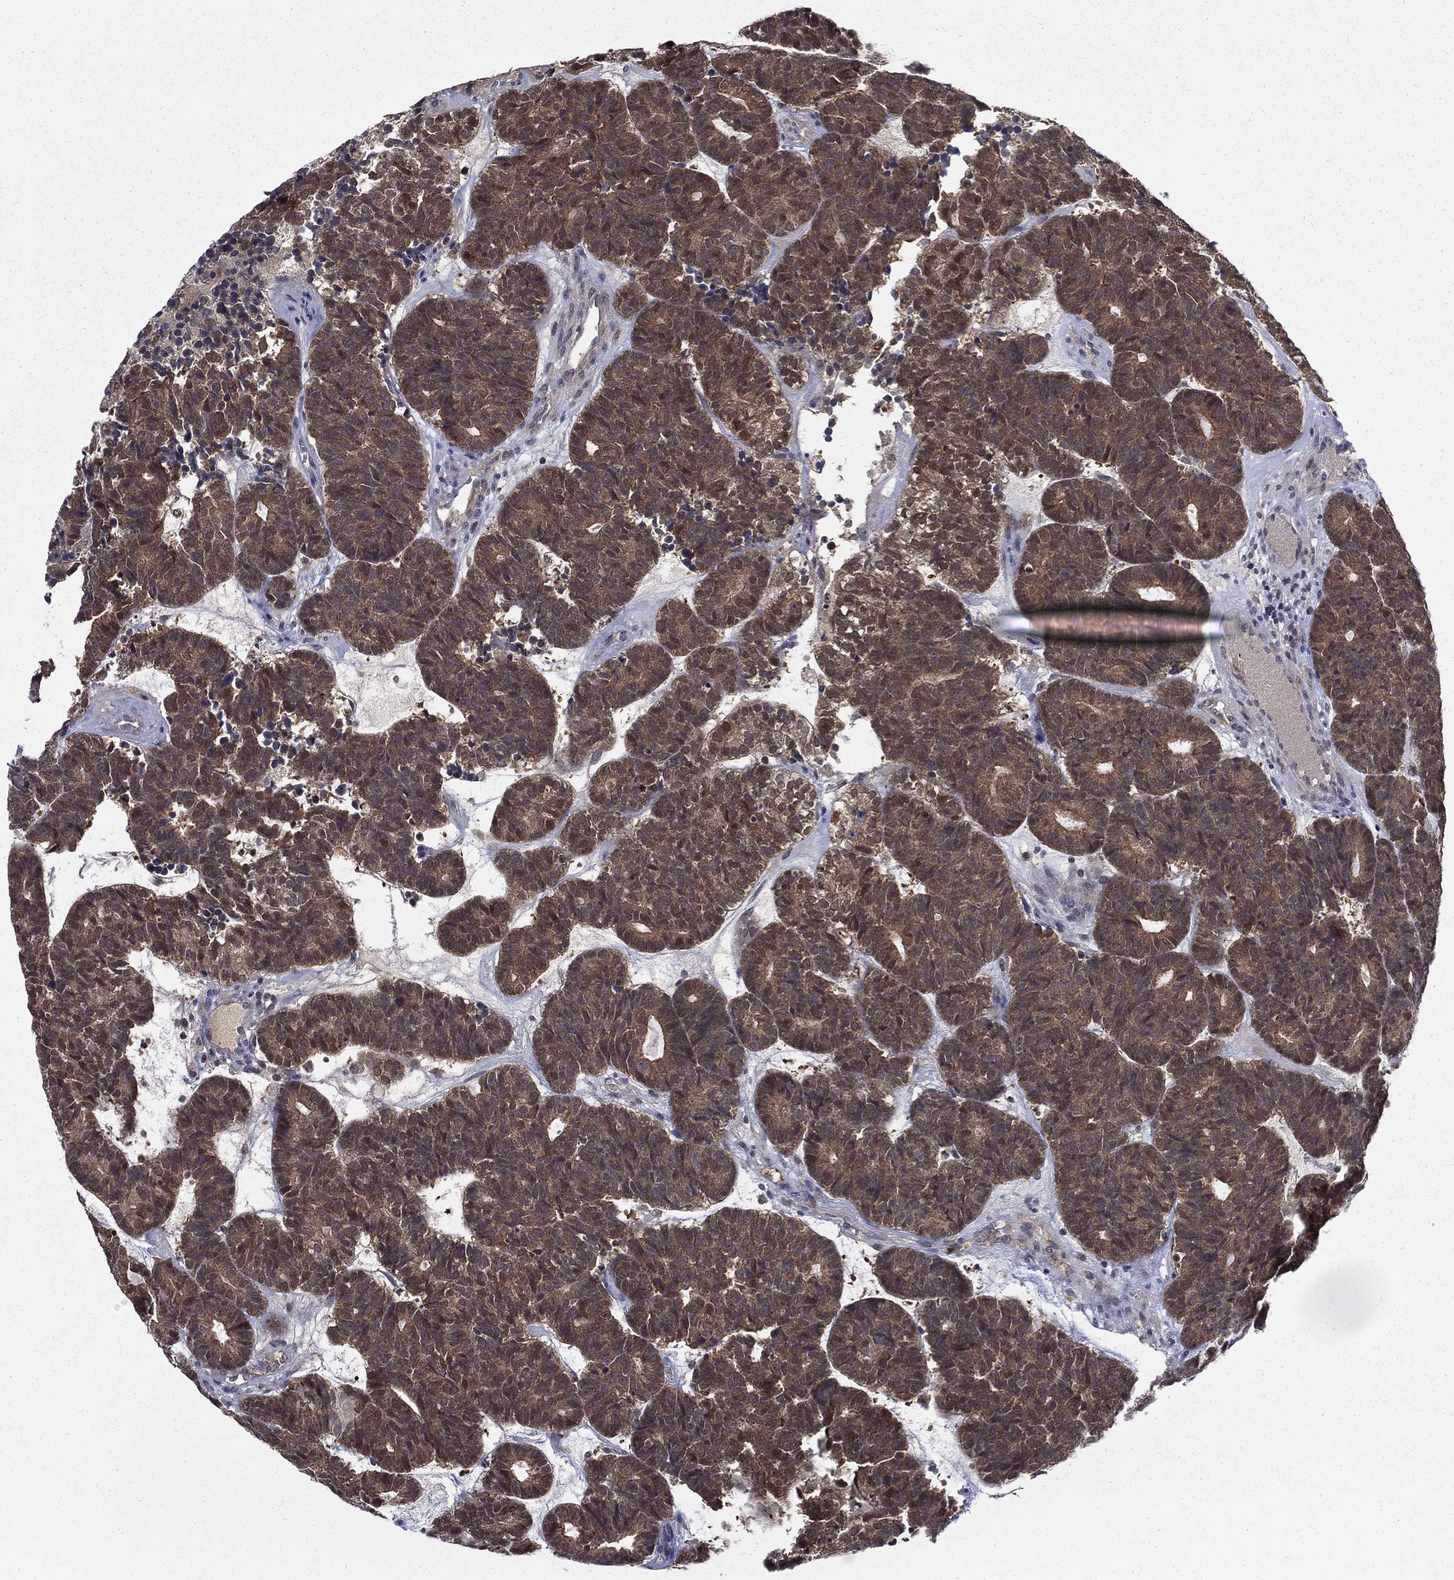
{"staining": {"intensity": "moderate", "quantity": ">75%", "location": "cytoplasmic/membranous"}, "tissue": "head and neck cancer", "cell_type": "Tumor cells", "image_type": "cancer", "snomed": [{"axis": "morphology", "description": "Adenocarcinoma, NOS"}, {"axis": "topography", "description": "Head-Neck"}], "caption": "Immunohistochemical staining of head and neck cancer (adenocarcinoma) displays medium levels of moderate cytoplasmic/membranous protein expression in about >75% of tumor cells.", "gene": "NIT2", "patient": {"sex": "female", "age": 81}}